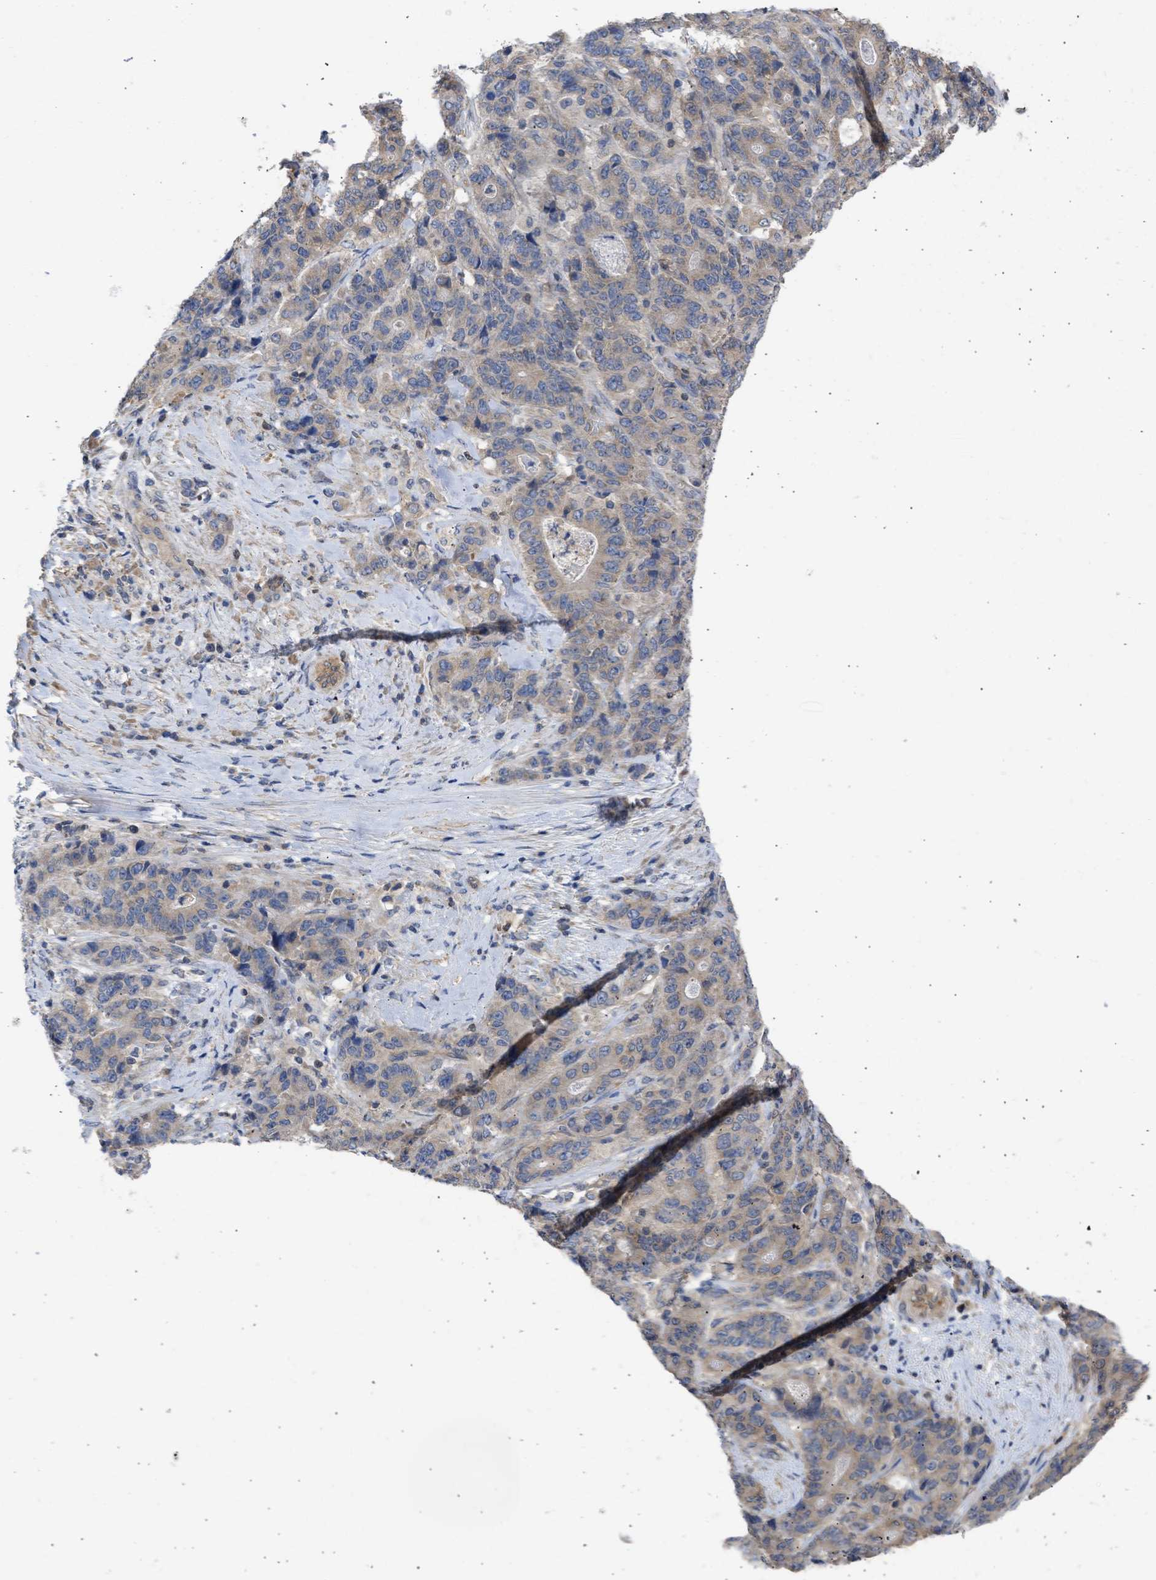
{"staining": {"intensity": "weak", "quantity": ">75%", "location": "cytoplasmic/membranous"}, "tissue": "stomach cancer", "cell_type": "Tumor cells", "image_type": "cancer", "snomed": [{"axis": "morphology", "description": "Adenocarcinoma, NOS"}, {"axis": "topography", "description": "Stomach"}], "caption": "There is low levels of weak cytoplasmic/membranous staining in tumor cells of stomach adenocarcinoma, as demonstrated by immunohistochemical staining (brown color).", "gene": "MAP2K3", "patient": {"sex": "female", "age": 73}}